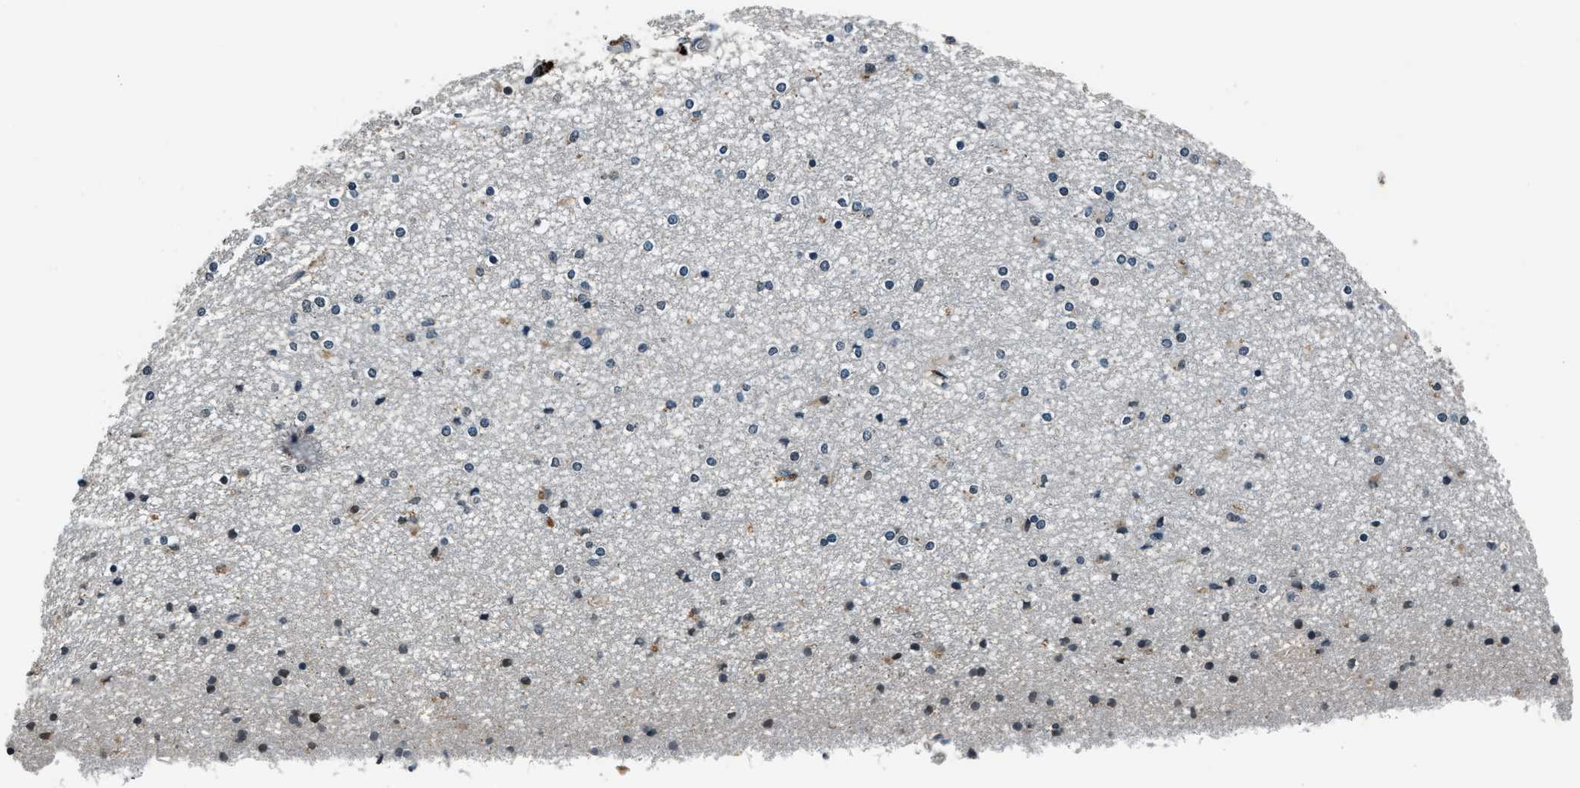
{"staining": {"intensity": "negative", "quantity": "none", "location": "none"}, "tissue": "caudate", "cell_type": "Glial cells", "image_type": "normal", "snomed": [{"axis": "morphology", "description": "Normal tissue, NOS"}, {"axis": "topography", "description": "Lateral ventricle wall"}], "caption": "Photomicrograph shows no significant protein positivity in glial cells of unremarkable caudate. Brightfield microscopy of immunohistochemistry (IHC) stained with DAB (brown) and hematoxylin (blue), captured at high magnification.", "gene": "NME8", "patient": {"sex": "female", "age": 54}}